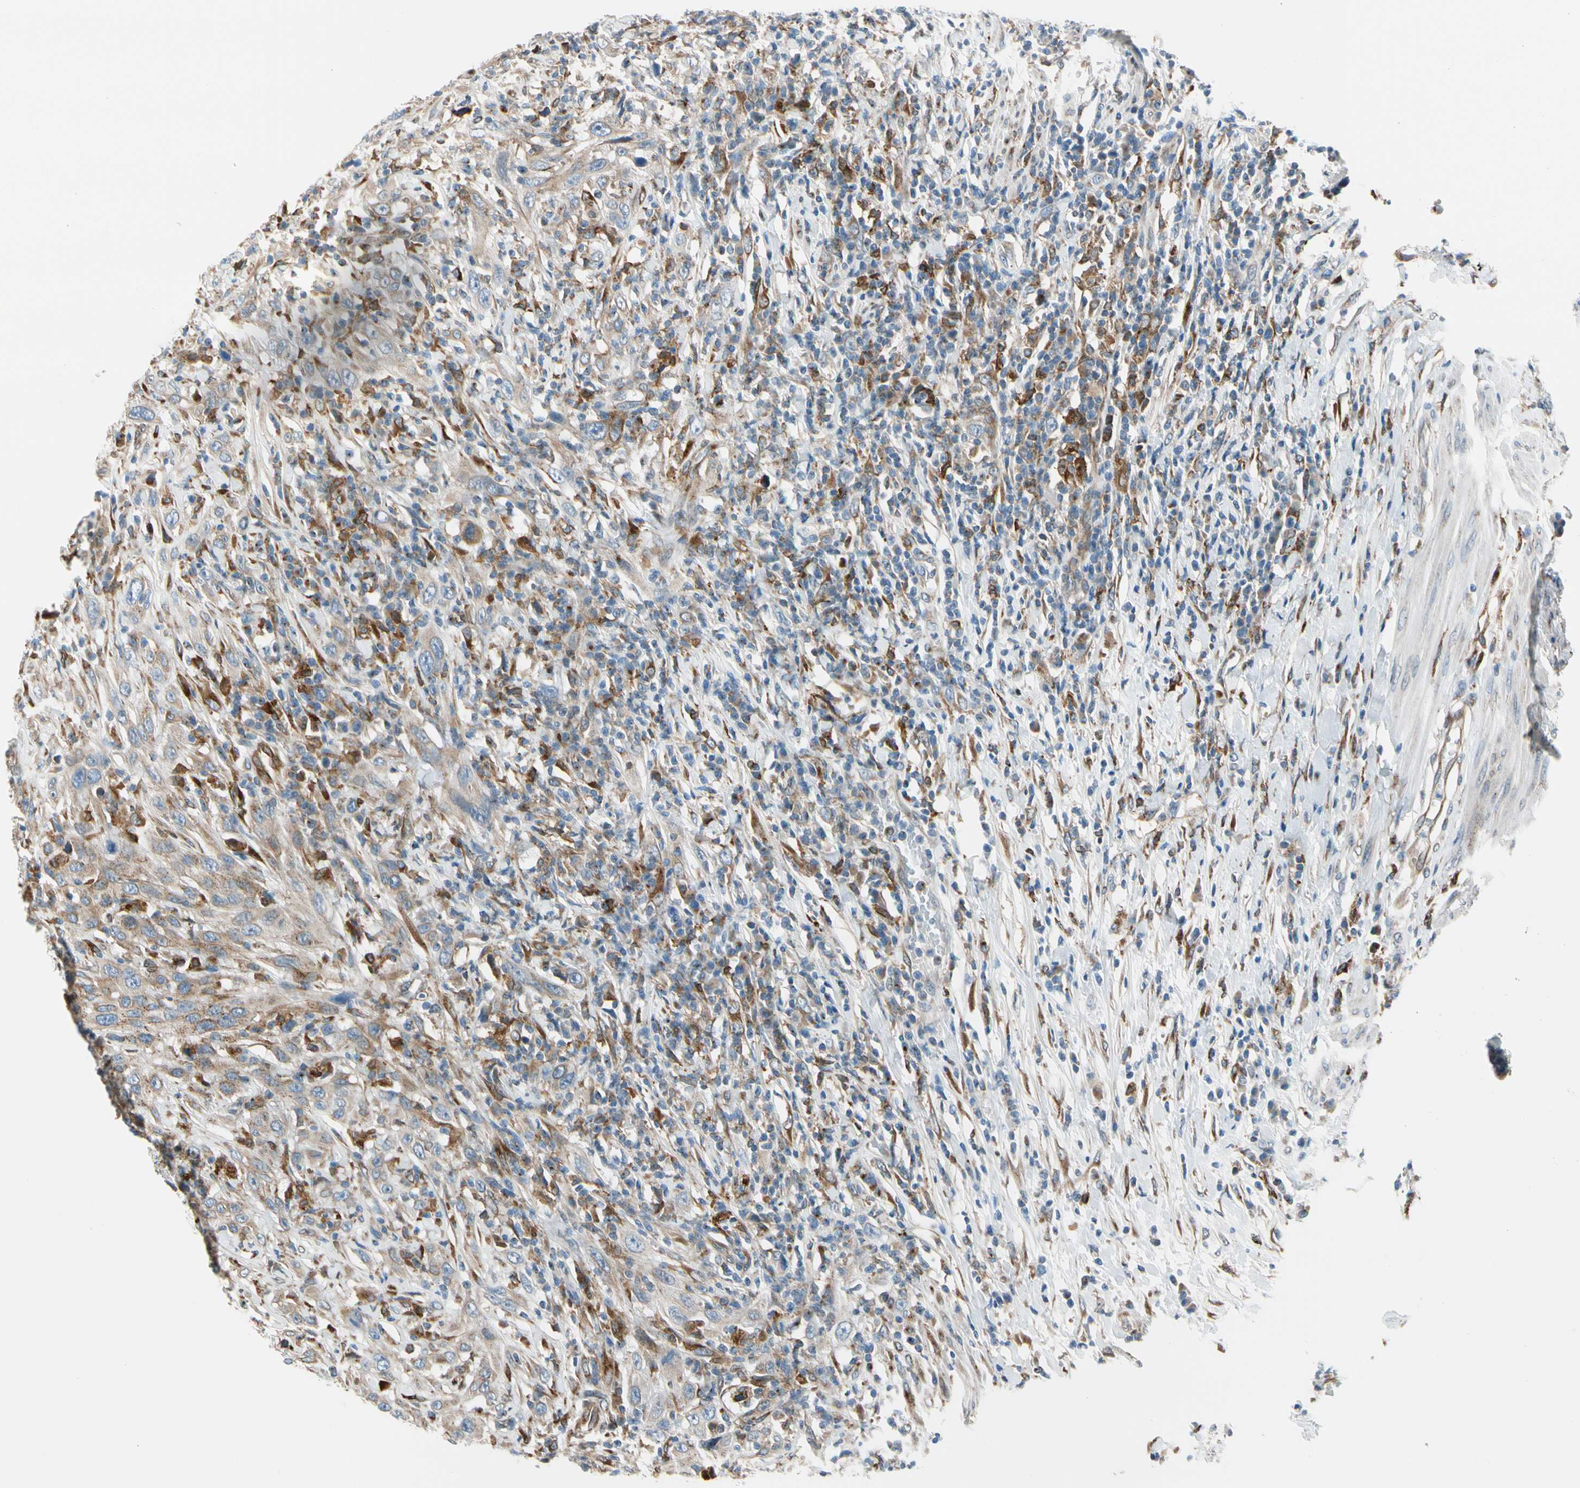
{"staining": {"intensity": "weak", "quantity": ">75%", "location": "cytoplasmic/membranous"}, "tissue": "urothelial cancer", "cell_type": "Tumor cells", "image_type": "cancer", "snomed": [{"axis": "morphology", "description": "Urothelial carcinoma, High grade"}, {"axis": "topography", "description": "Urinary bladder"}], "caption": "A brown stain shows weak cytoplasmic/membranous expression of a protein in high-grade urothelial carcinoma tumor cells. (DAB IHC, brown staining for protein, blue staining for nuclei).", "gene": "NUCB1", "patient": {"sex": "male", "age": 61}}